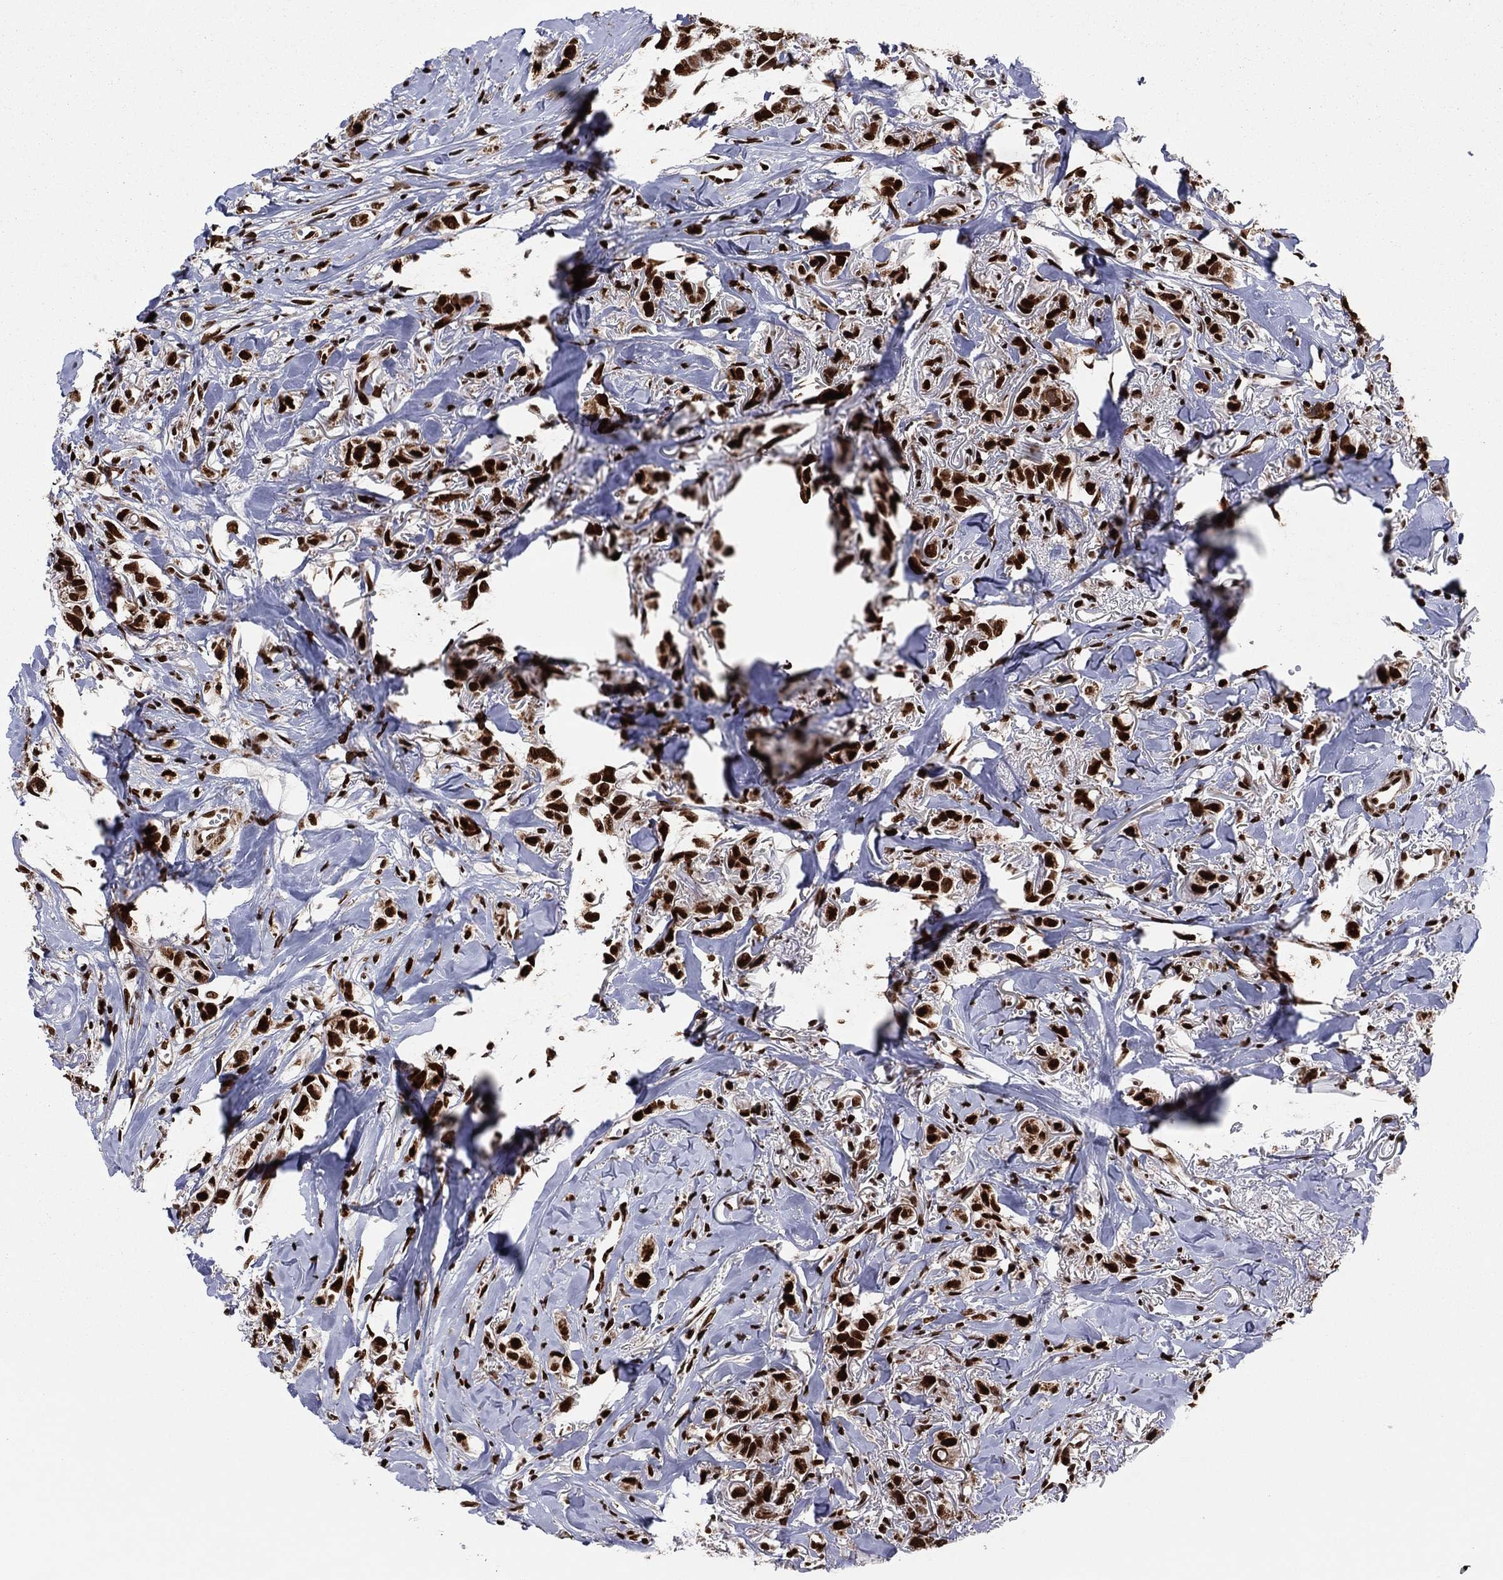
{"staining": {"intensity": "strong", "quantity": ">75%", "location": "nuclear"}, "tissue": "breast cancer", "cell_type": "Tumor cells", "image_type": "cancer", "snomed": [{"axis": "morphology", "description": "Duct carcinoma"}, {"axis": "topography", "description": "Breast"}], "caption": "A high-resolution histopathology image shows immunohistochemistry staining of breast intraductal carcinoma, which exhibits strong nuclear positivity in approximately >75% of tumor cells. (brown staining indicates protein expression, while blue staining denotes nuclei).", "gene": "TP53BP1", "patient": {"sex": "female", "age": 85}}